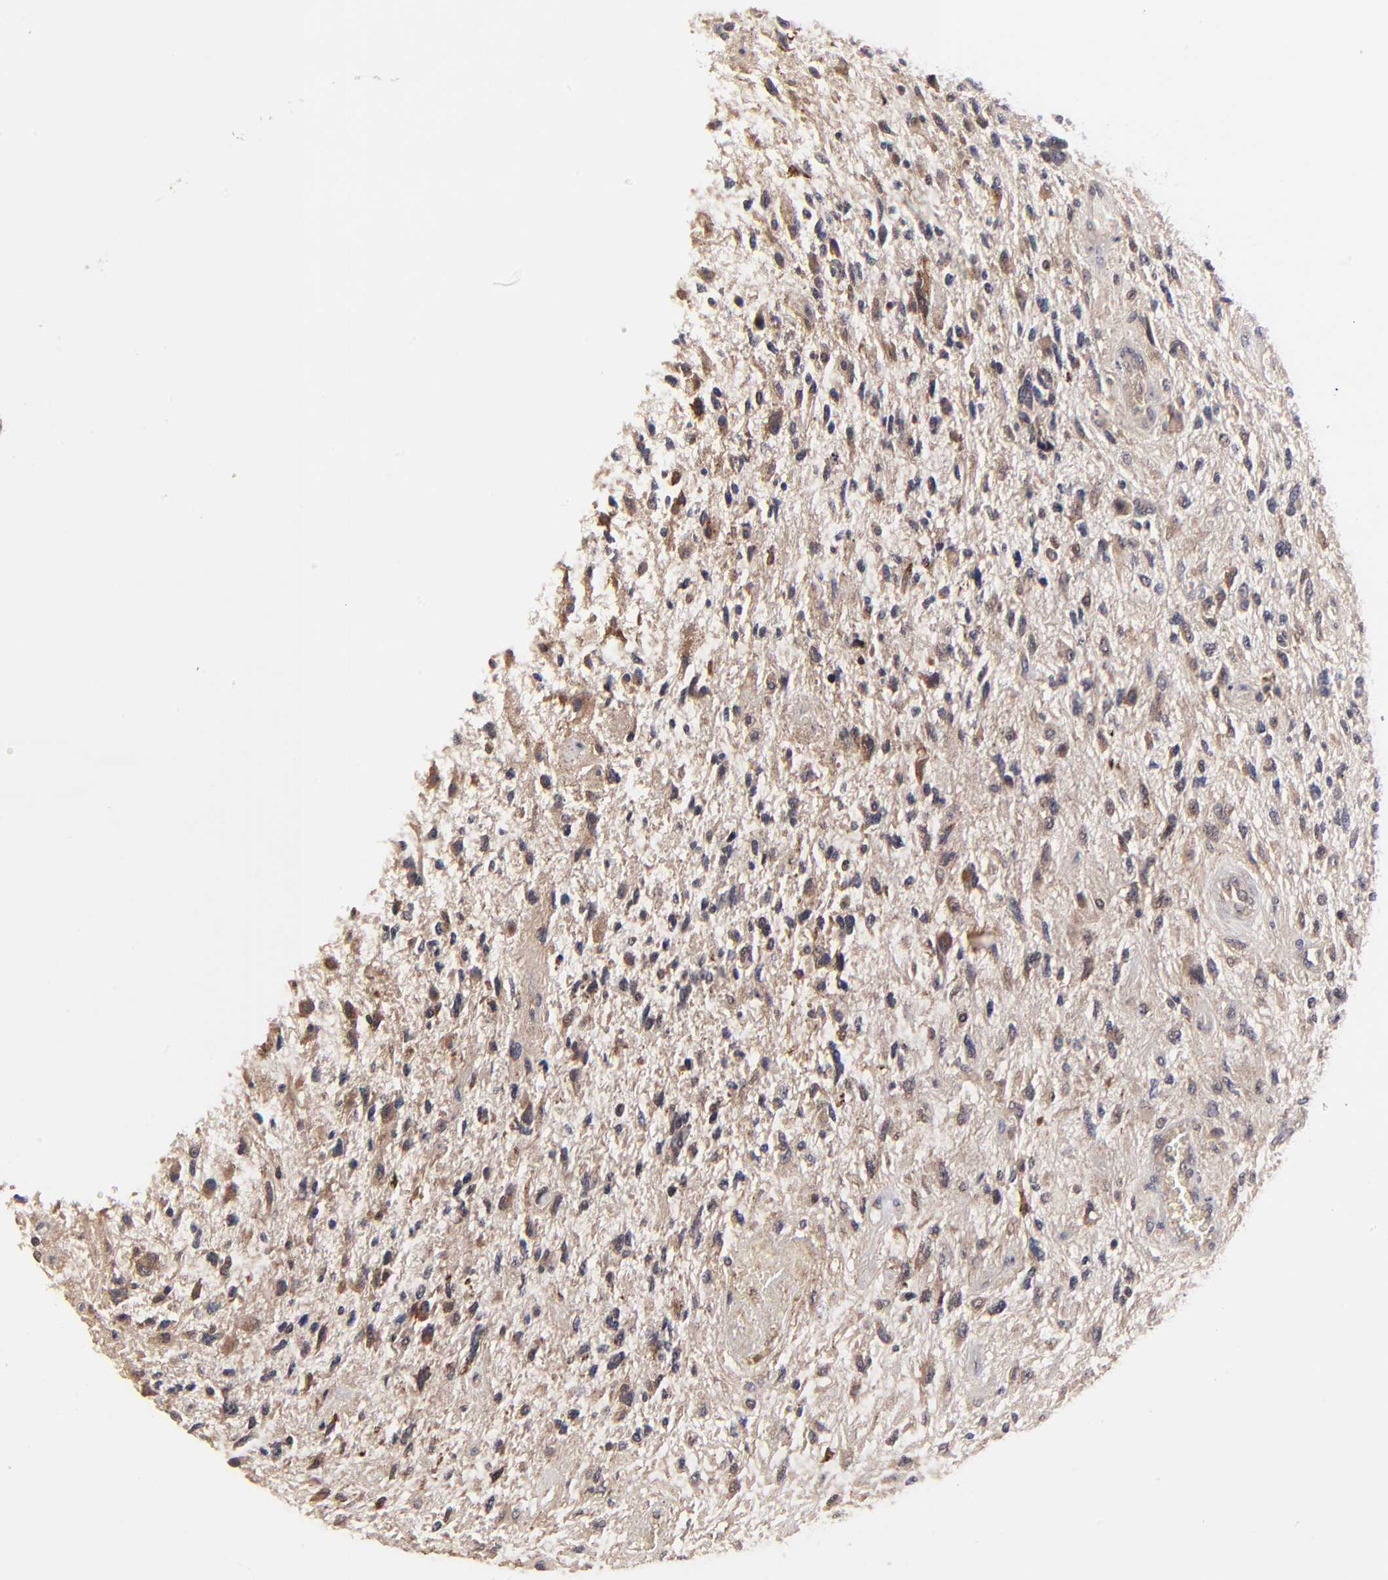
{"staining": {"intensity": "moderate", "quantity": "25%-75%", "location": "cytoplasmic/membranous"}, "tissue": "glioma", "cell_type": "Tumor cells", "image_type": "cancer", "snomed": [{"axis": "morphology", "description": "Glioma, malignant, High grade"}, {"axis": "topography", "description": "Brain"}], "caption": "This is an image of IHC staining of high-grade glioma (malignant), which shows moderate expression in the cytoplasmic/membranous of tumor cells.", "gene": "FRMD8", "patient": {"sex": "female", "age": 60}}